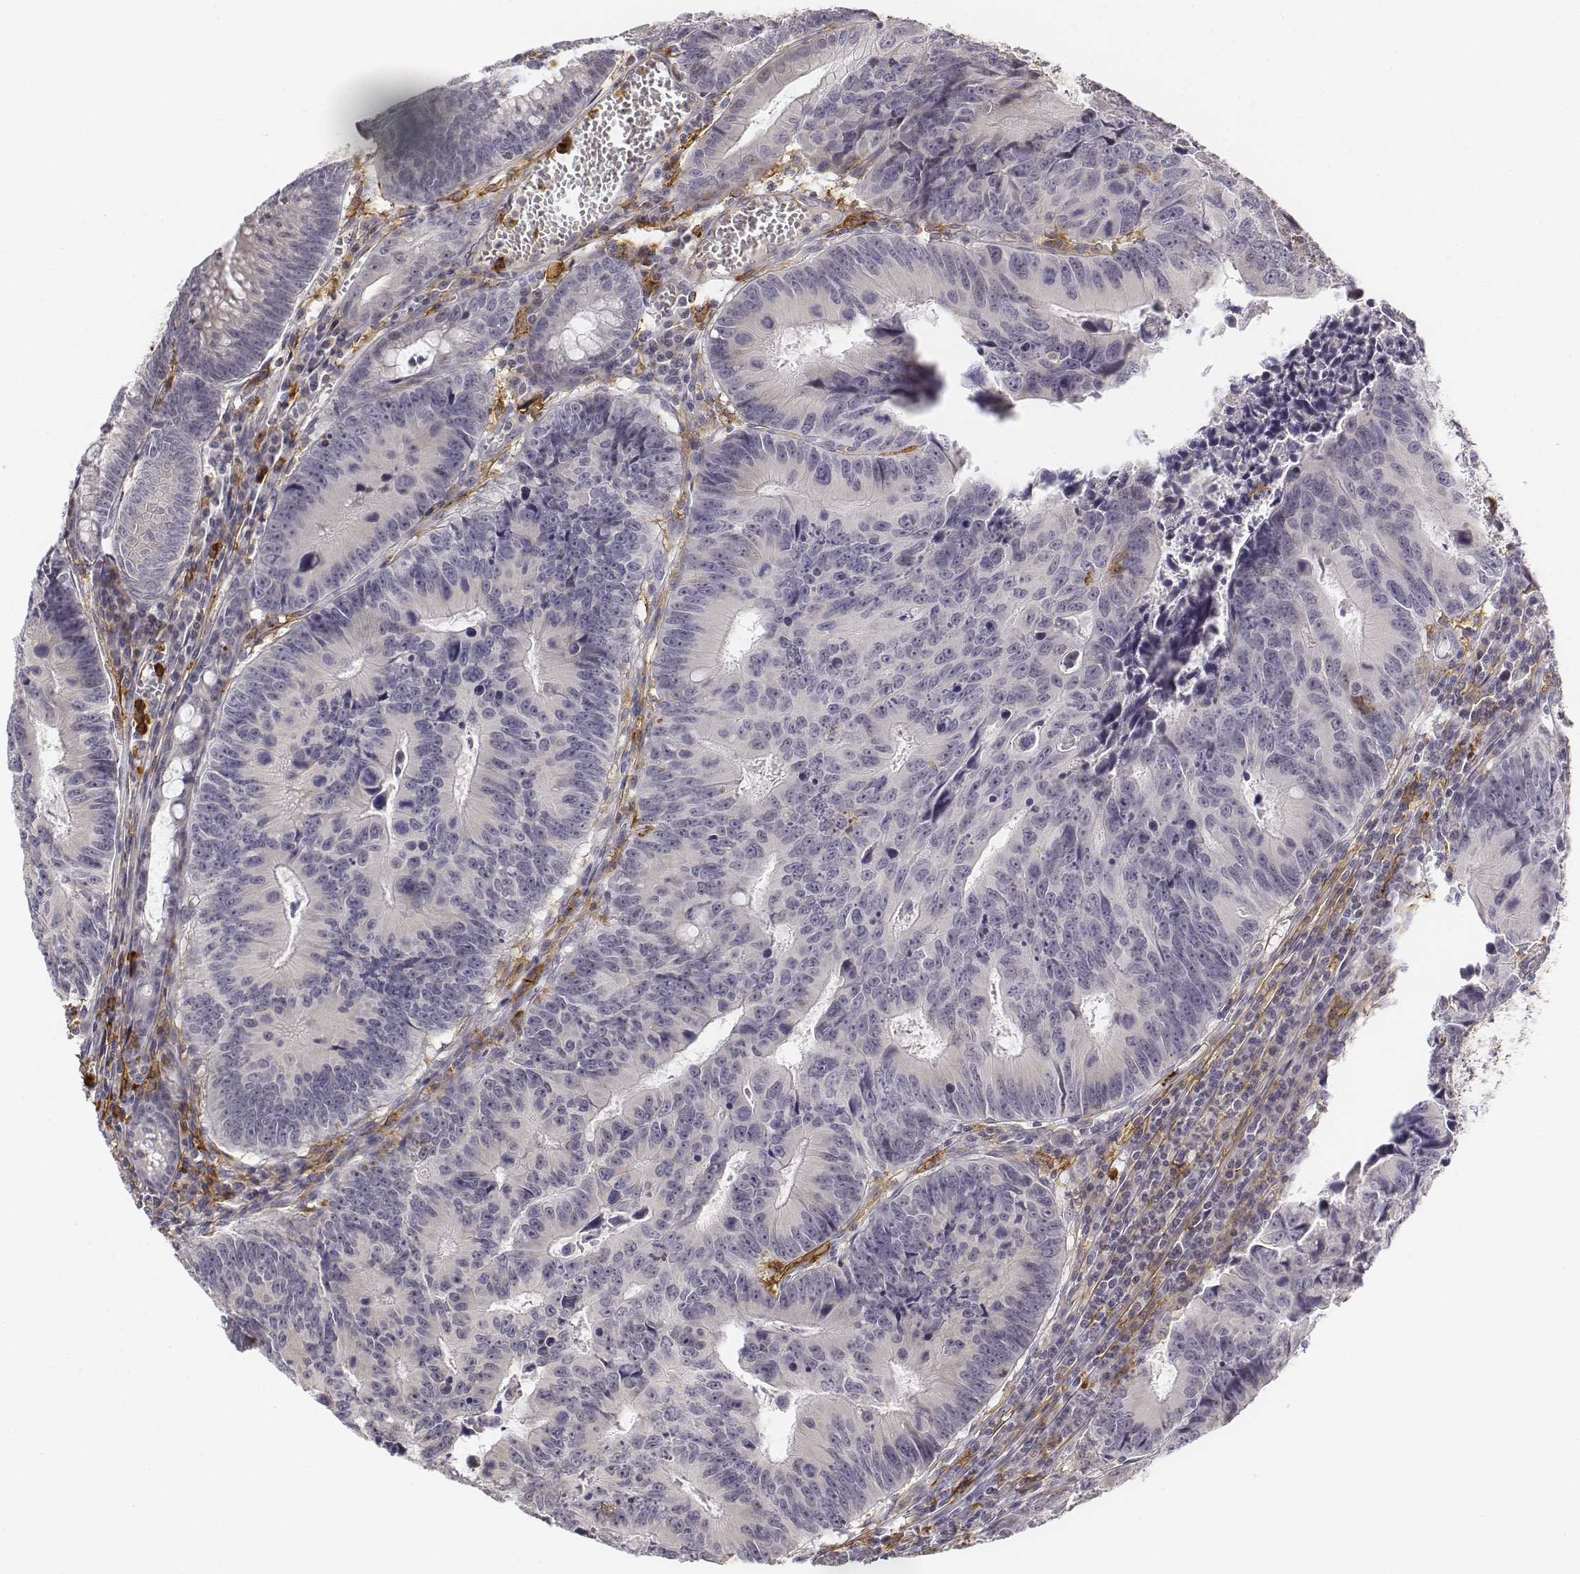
{"staining": {"intensity": "negative", "quantity": "none", "location": "none"}, "tissue": "colorectal cancer", "cell_type": "Tumor cells", "image_type": "cancer", "snomed": [{"axis": "morphology", "description": "Adenocarcinoma, NOS"}, {"axis": "topography", "description": "Colon"}], "caption": "Protein analysis of adenocarcinoma (colorectal) shows no significant positivity in tumor cells.", "gene": "CD14", "patient": {"sex": "female", "age": 87}}